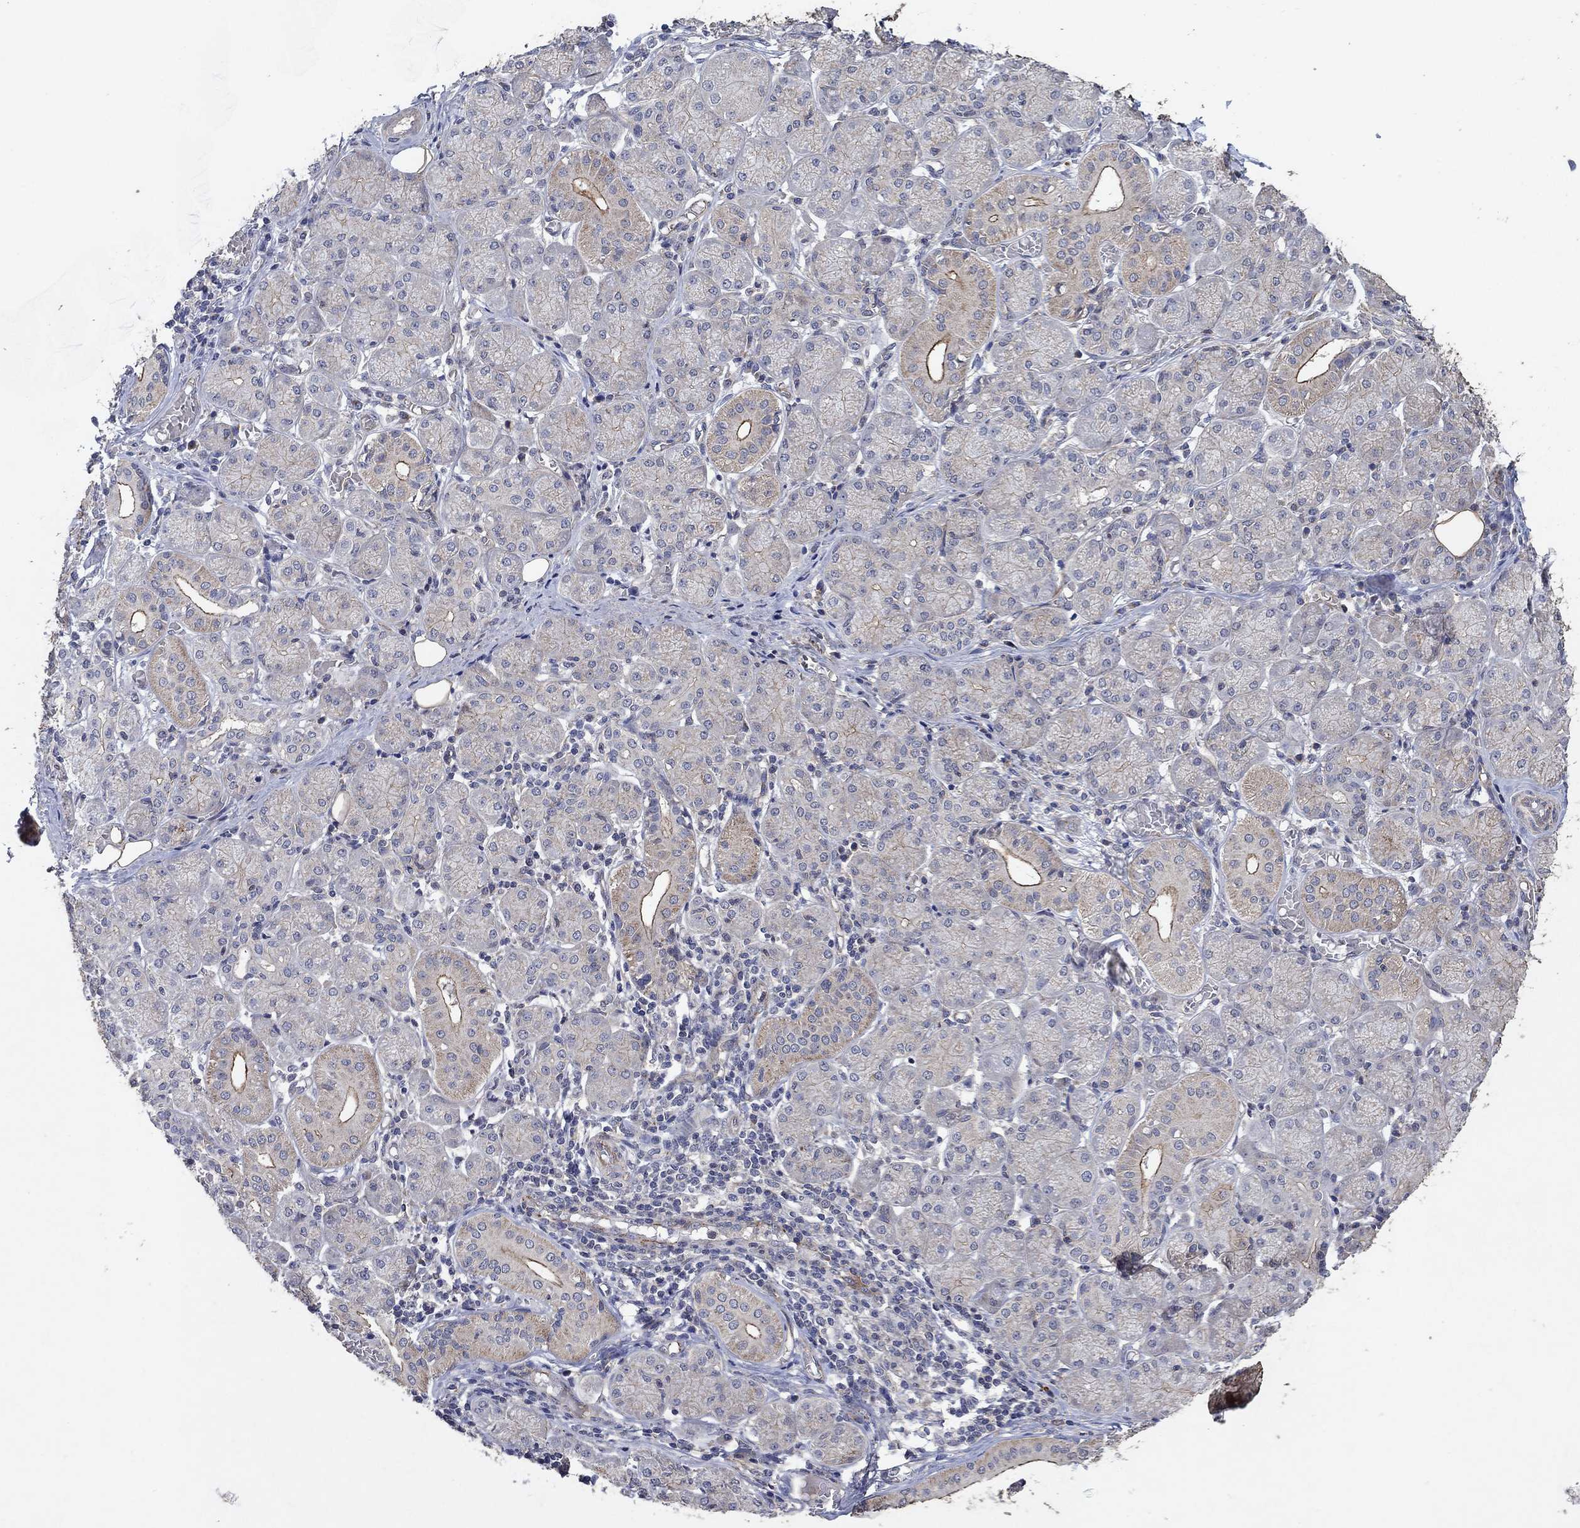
{"staining": {"intensity": "moderate", "quantity": "<25%", "location": "cytoplasmic/membranous"}, "tissue": "salivary gland", "cell_type": "Glandular cells", "image_type": "normal", "snomed": [{"axis": "morphology", "description": "Normal tissue, NOS"}, {"axis": "topography", "description": "Salivary gland"}, {"axis": "topography", "description": "Peripheral nerve tissue"}], "caption": "Salivary gland stained with DAB immunohistochemistry (IHC) demonstrates low levels of moderate cytoplasmic/membranous staining in approximately <25% of glandular cells.", "gene": "FRG1", "patient": {"sex": "female", "age": 24}}